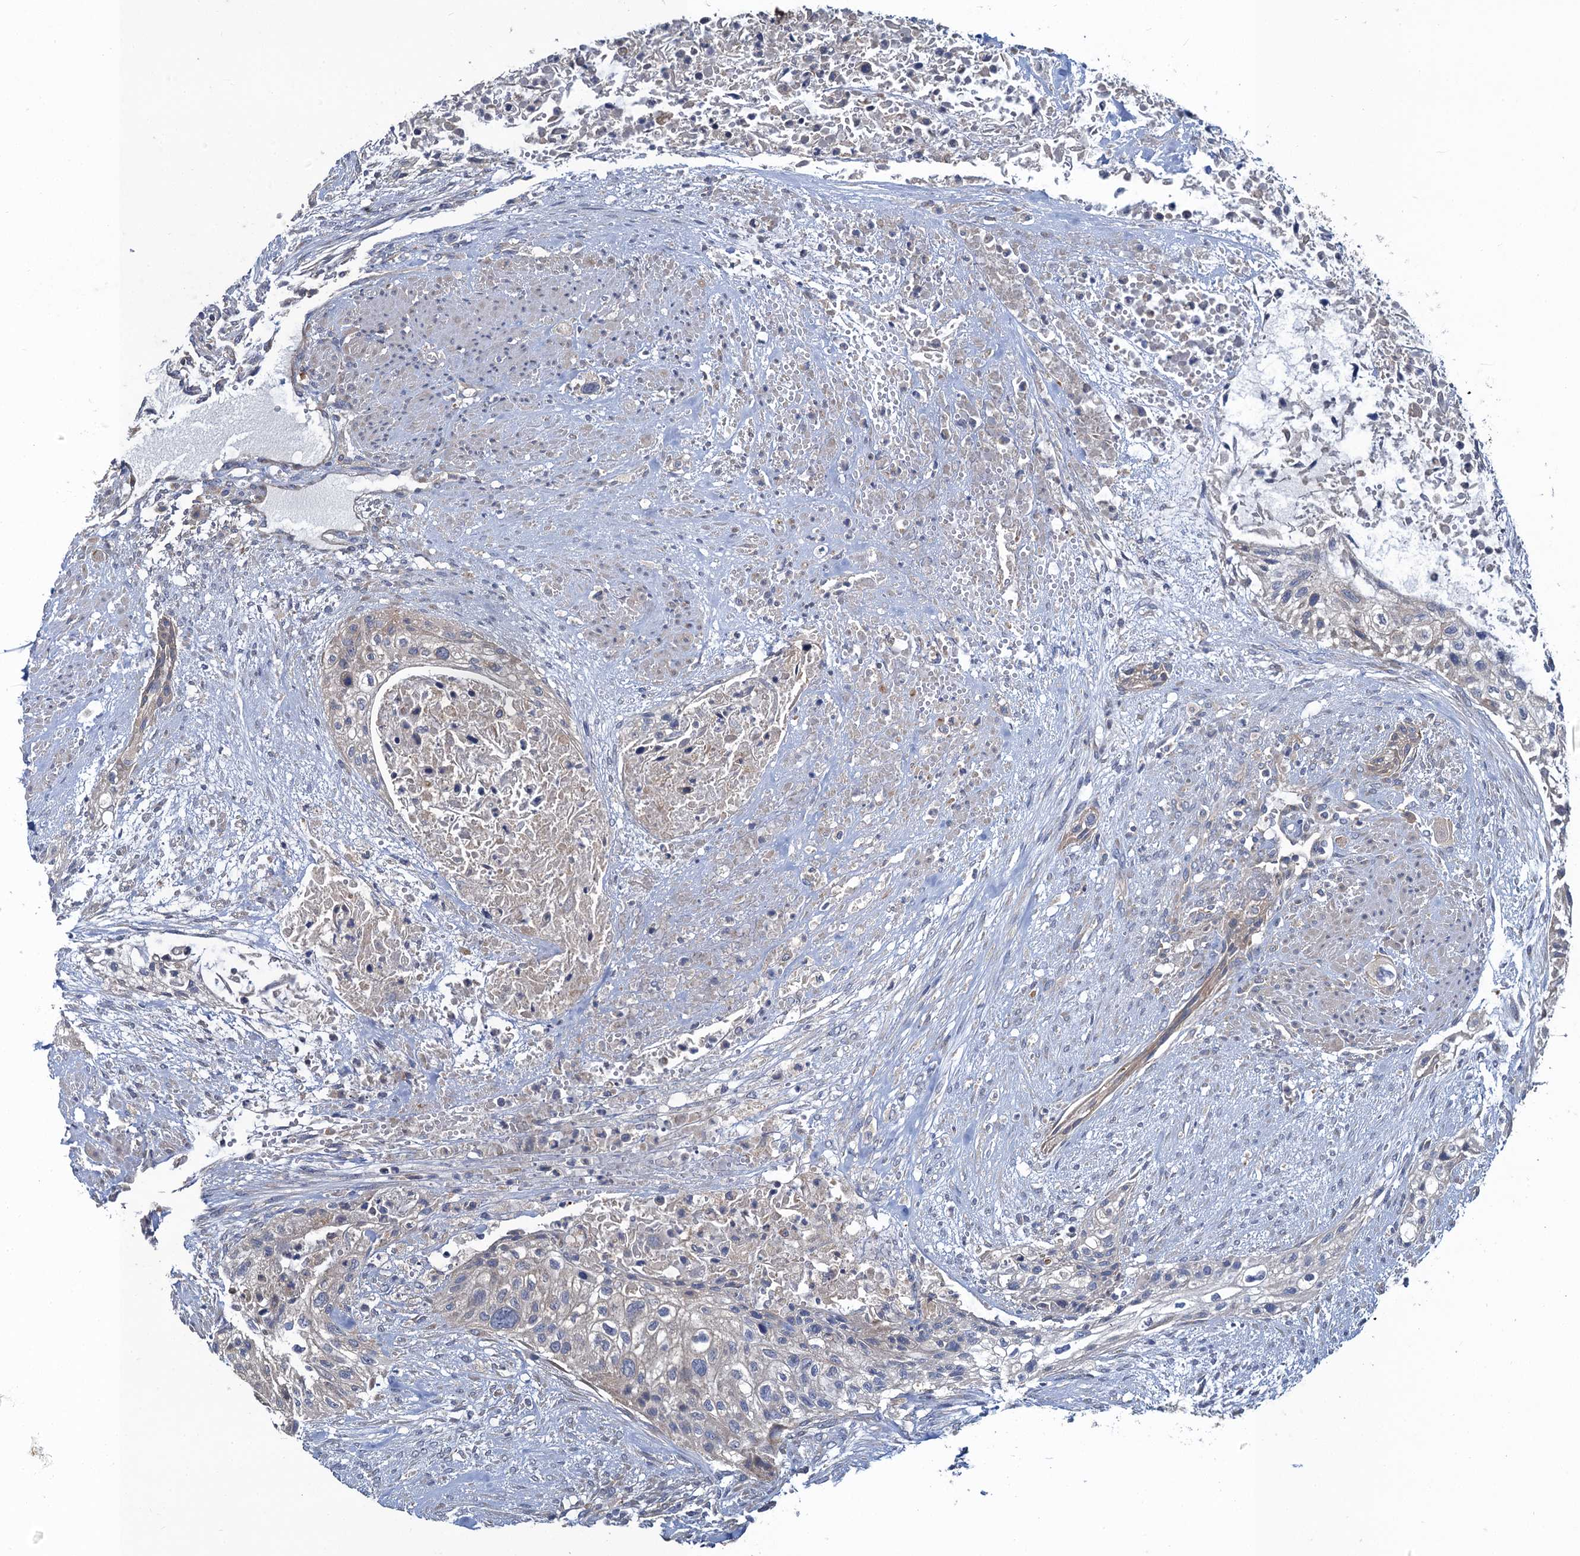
{"staining": {"intensity": "weak", "quantity": "<25%", "location": "cytoplasmic/membranous"}, "tissue": "urothelial cancer", "cell_type": "Tumor cells", "image_type": "cancer", "snomed": [{"axis": "morphology", "description": "Urothelial carcinoma, High grade"}, {"axis": "topography", "description": "Urinary bladder"}], "caption": "A photomicrograph of human high-grade urothelial carcinoma is negative for staining in tumor cells.", "gene": "SNAP29", "patient": {"sex": "male", "age": 35}}